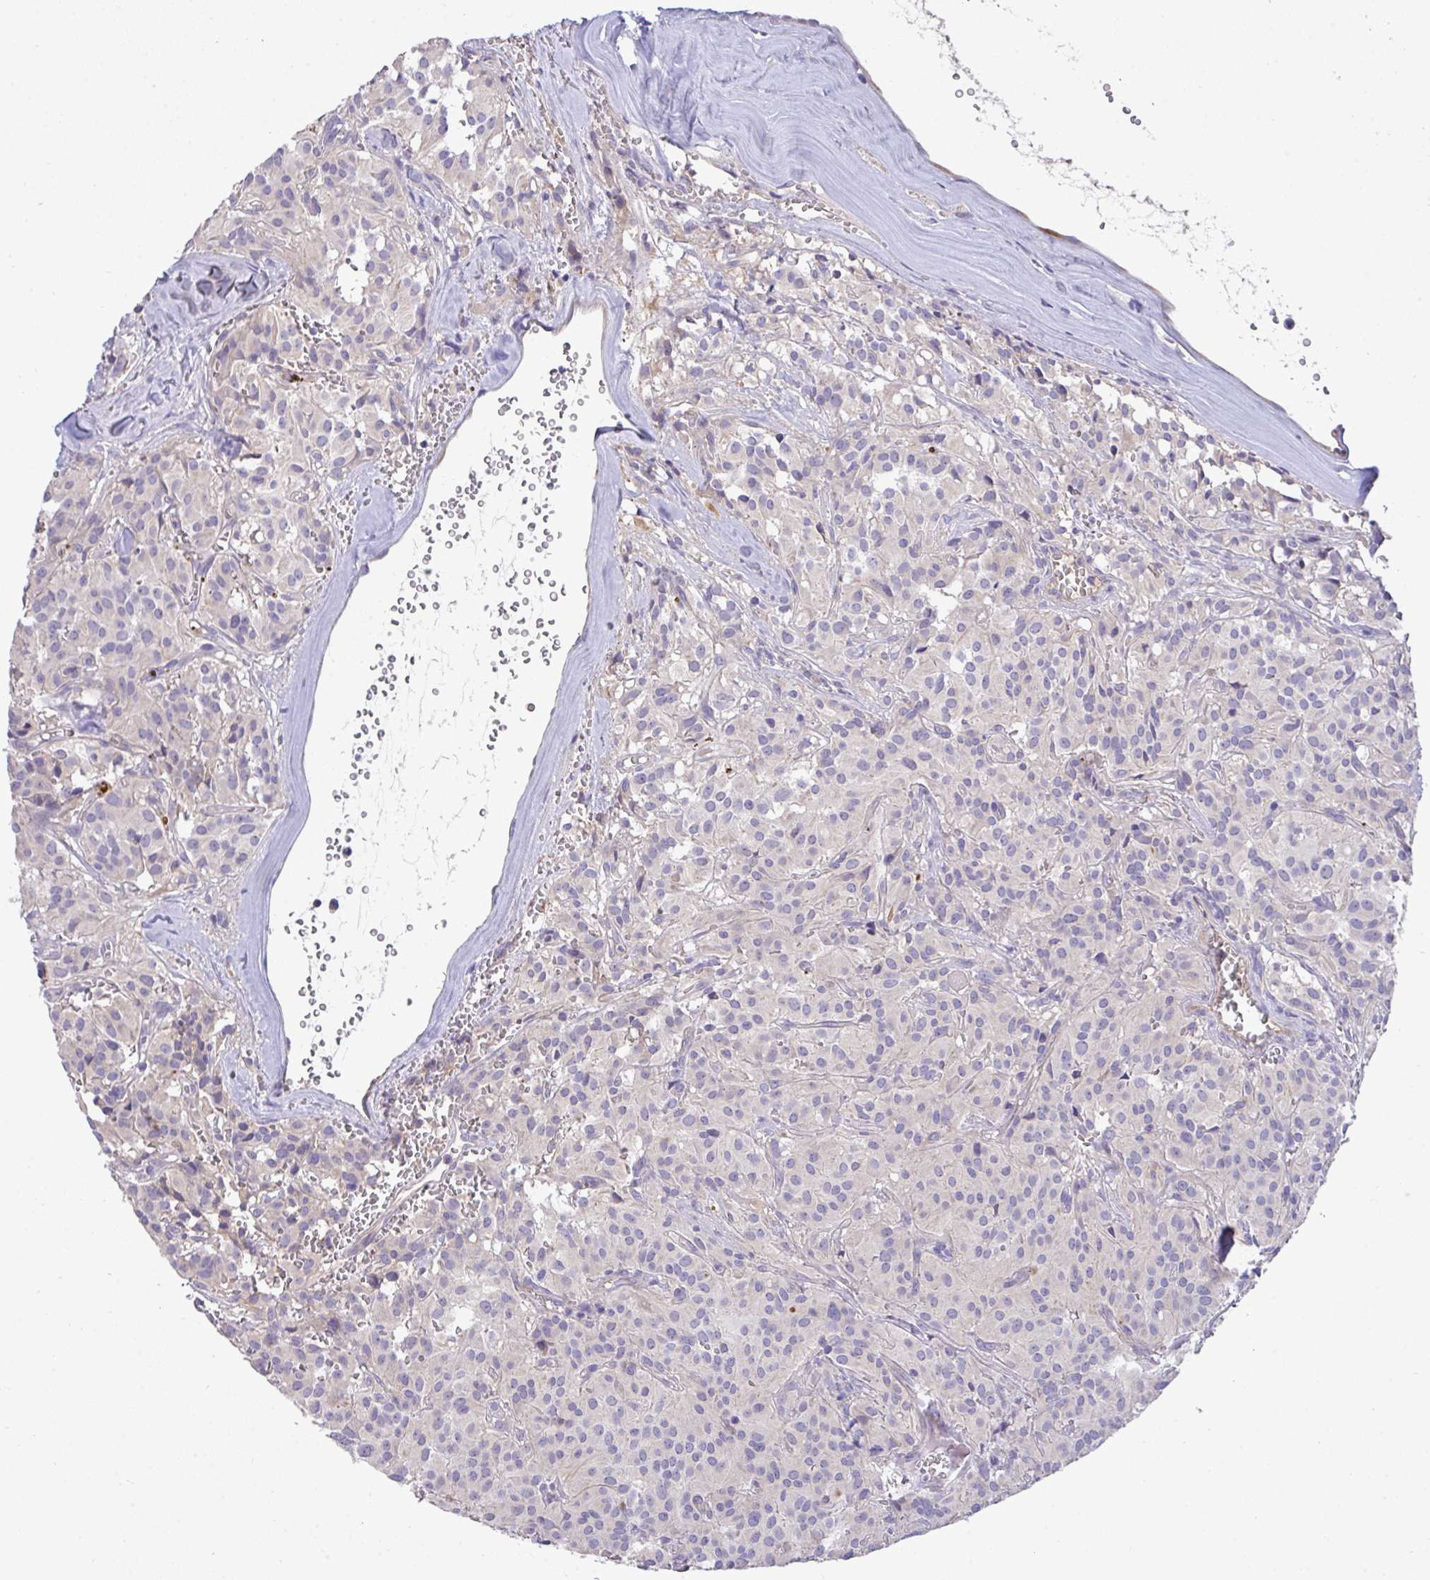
{"staining": {"intensity": "negative", "quantity": "none", "location": "none"}, "tissue": "glioma", "cell_type": "Tumor cells", "image_type": "cancer", "snomed": [{"axis": "morphology", "description": "Glioma, malignant, Low grade"}, {"axis": "topography", "description": "Brain"}], "caption": "IHC micrograph of neoplastic tissue: malignant glioma (low-grade) stained with DAB (3,3'-diaminobenzidine) reveals no significant protein expression in tumor cells.", "gene": "ZNF581", "patient": {"sex": "male", "age": 42}}